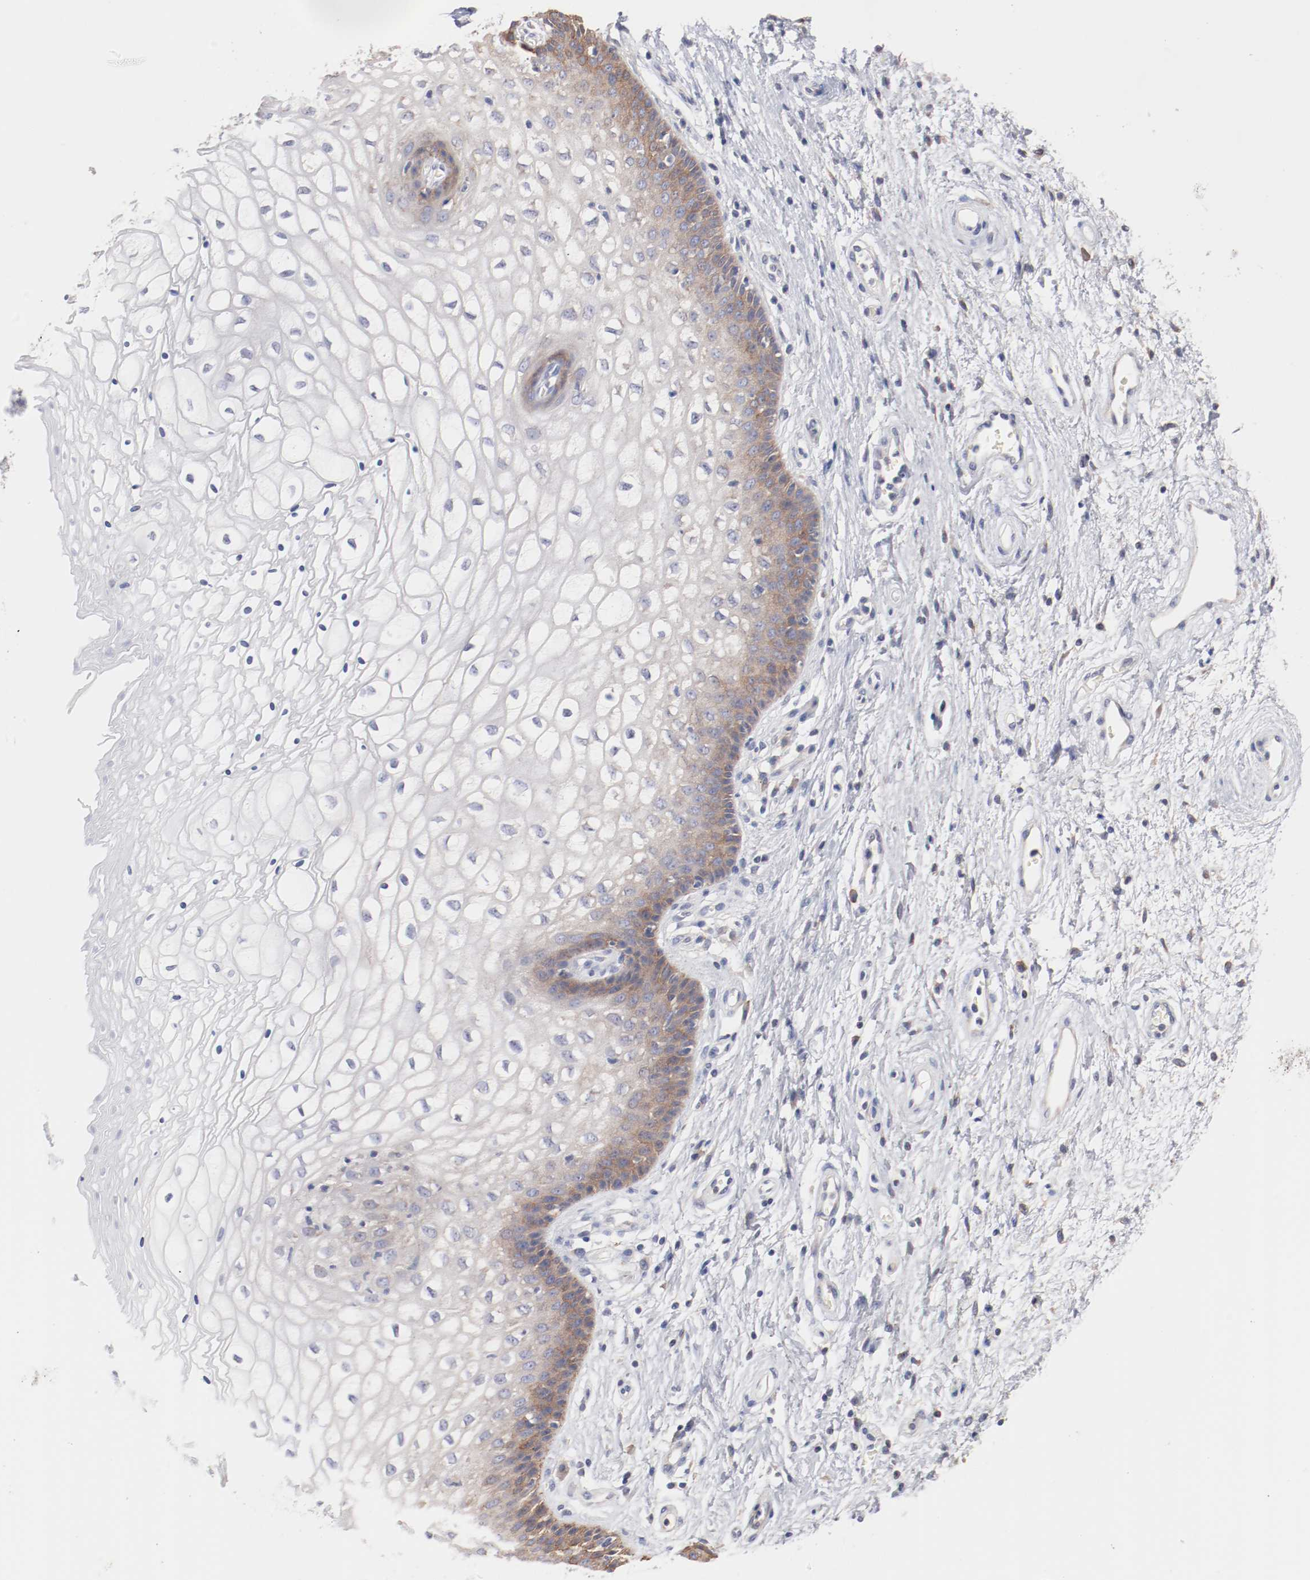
{"staining": {"intensity": "weak", "quantity": "25%-75%", "location": "cytoplasmic/membranous"}, "tissue": "vagina", "cell_type": "Squamous epithelial cells", "image_type": "normal", "snomed": [{"axis": "morphology", "description": "Normal tissue, NOS"}, {"axis": "topography", "description": "Vagina"}], "caption": "IHC of normal vagina shows low levels of weak cytoplasmic/membranous positivity in approximately 25%-75% of squamous epithelial cells.", "gene": "SETD3", "patient": {"sex": "female", "age": 34}}